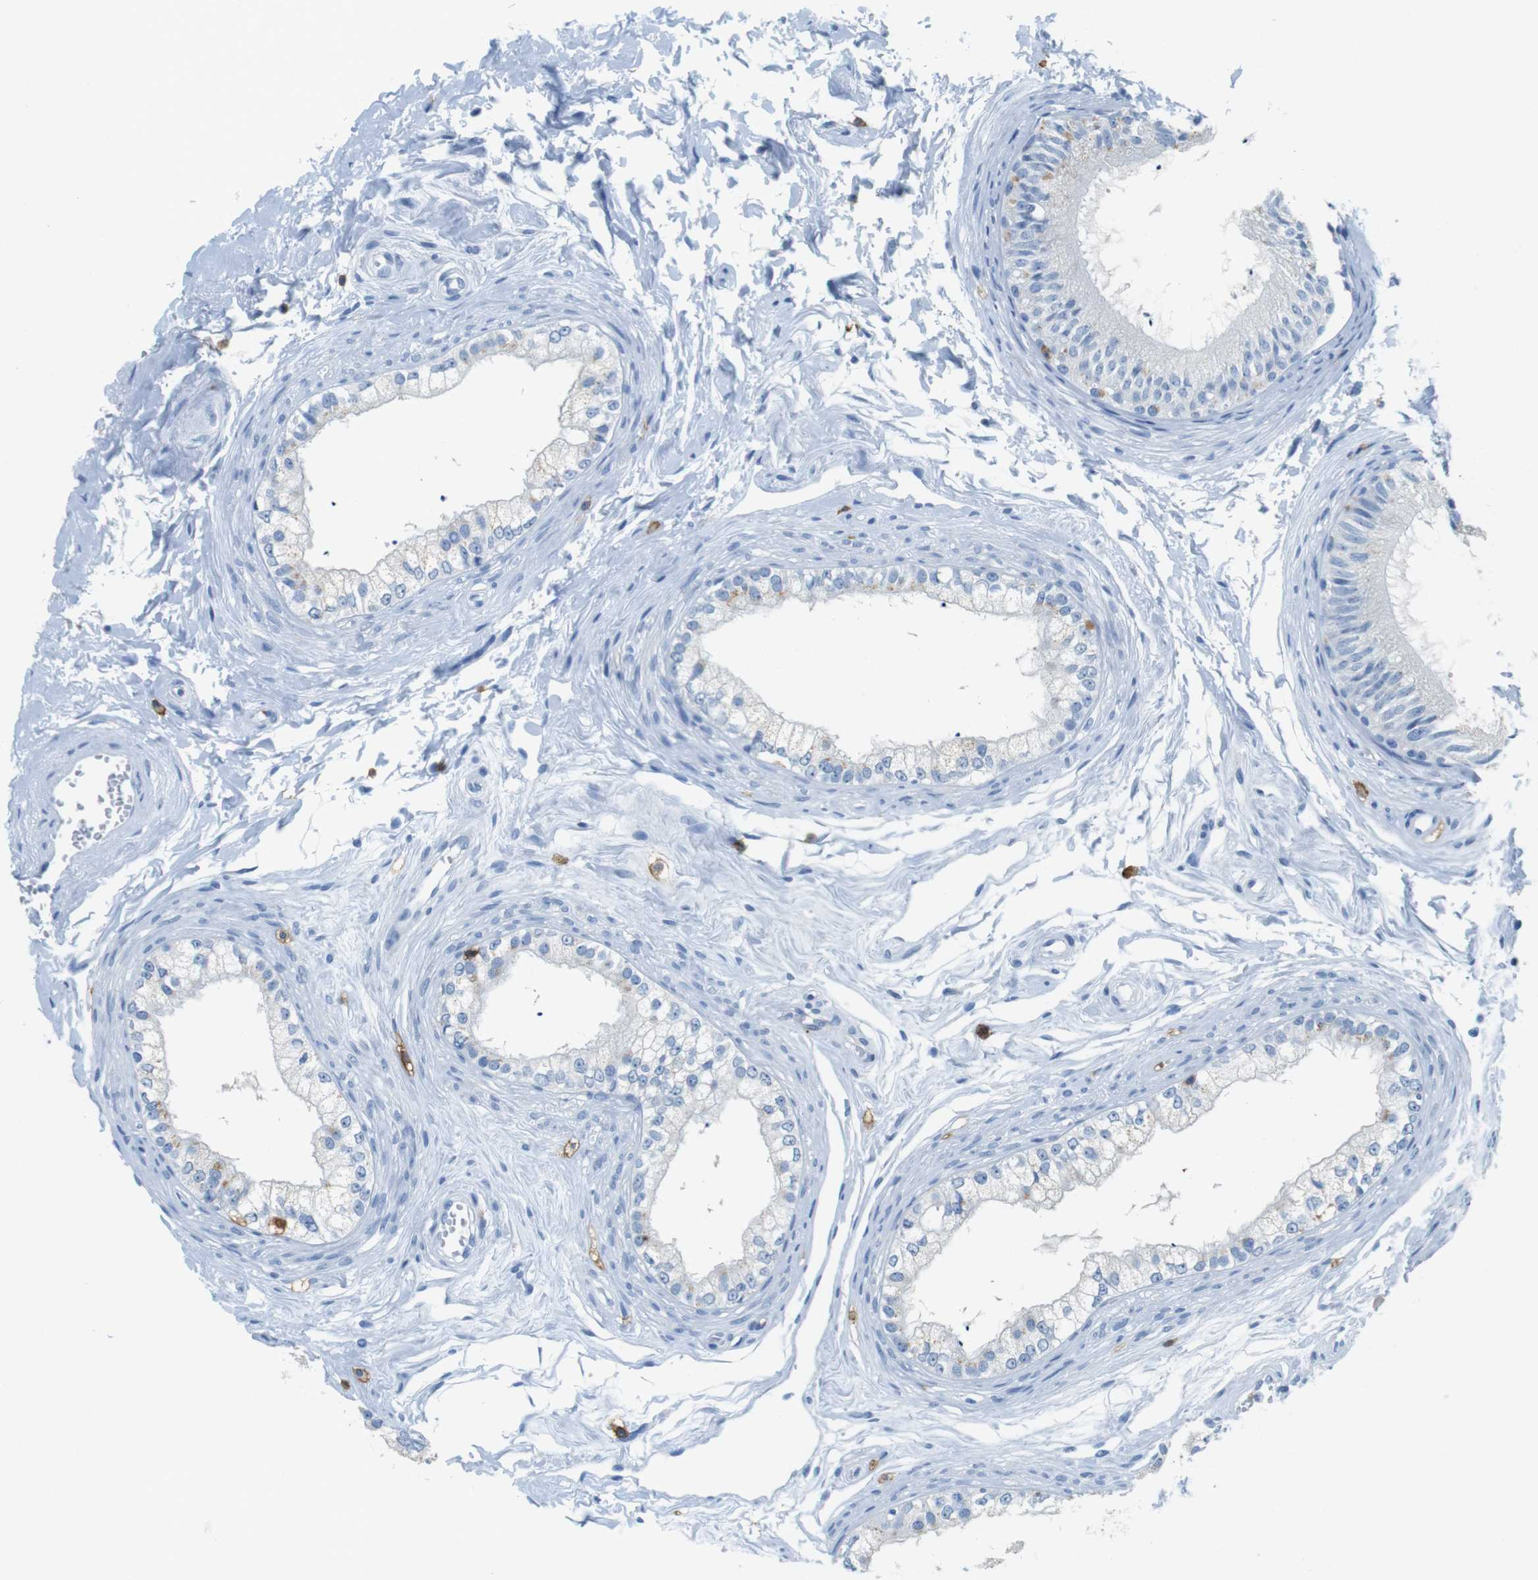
{"staining": {"intensity": "negative", "quantity": "none", "location": "none"}, "tissue": "epididymis", "cell_type": "Glandular cells", "image_type": "normal", "snomed": [{"axis": "morphology", "description": "Normal tissue, NOS"}, {"axis": "topography", "description": "Epididymis"}], "caption": "High magnification brightfield microscopy of benign epididymis stained with DAB (brown) and counterstained with hematoxylin (blue): glandular cells show no significant positivity.", "gene": "LAT", "patient": {"sex": "male", "age": 56}}